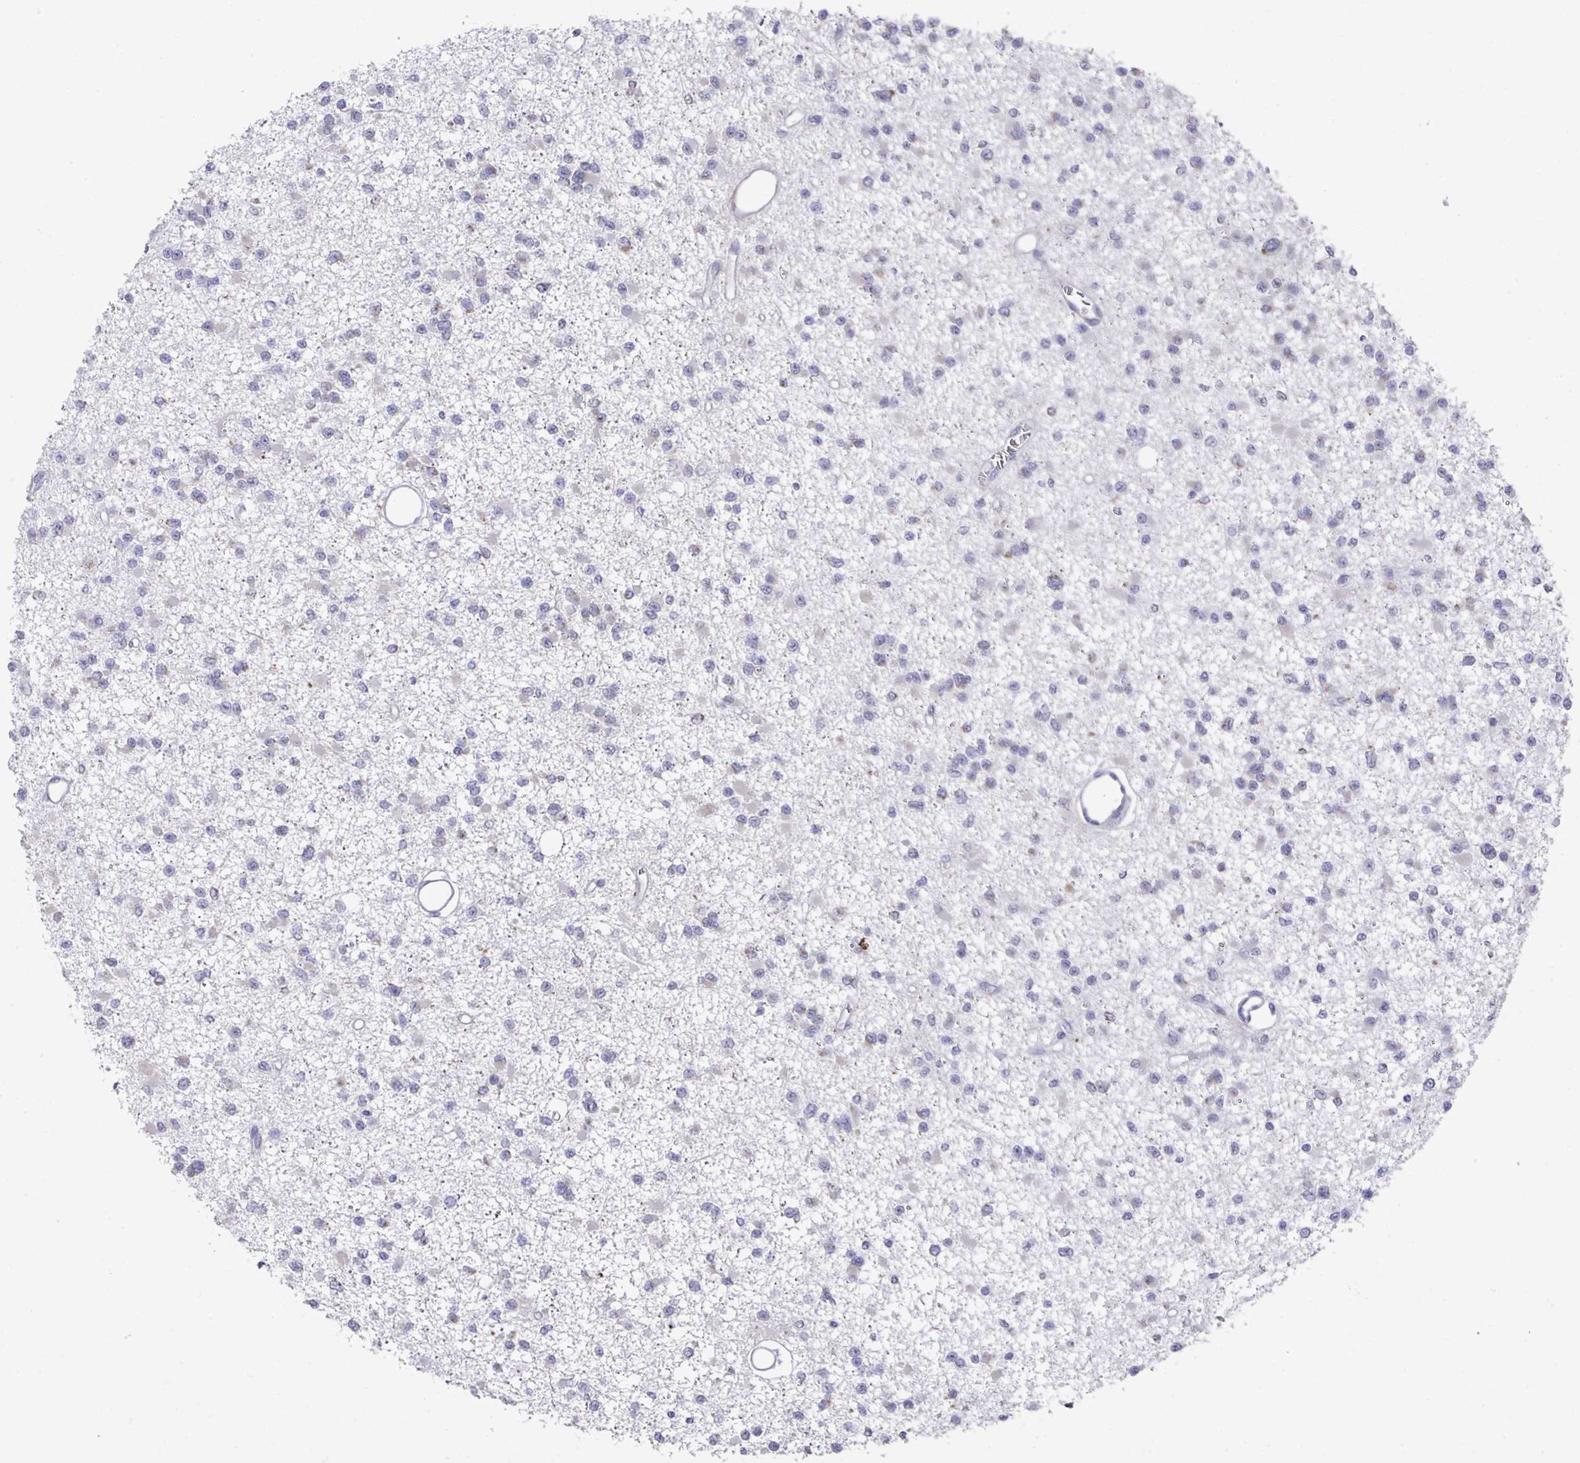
{"staining": {"intensity": "negative", "quantity": "none", "location": "none"}, "tissue": "glioma", "cell_type": "Tumor cells", "image_type": "cancer", "snomed": [{"axis": "morphology", "description": "Glioma, malignant, Low grade"}, {"axis": "topography", "description": "Brain"}], "caption": "A high-resolution histopathology image shows immunohistochemistry staining of glioma, which exhibits no significant expression in tumor cells. (Stains: DAB immunohistochemistry (IHC) with hematoxylin counter stain, Microscopy: brightfield microscopy at high magnification).", "gene": "VKORC1L1", "patient": {"sex": "female", "age": 22}}